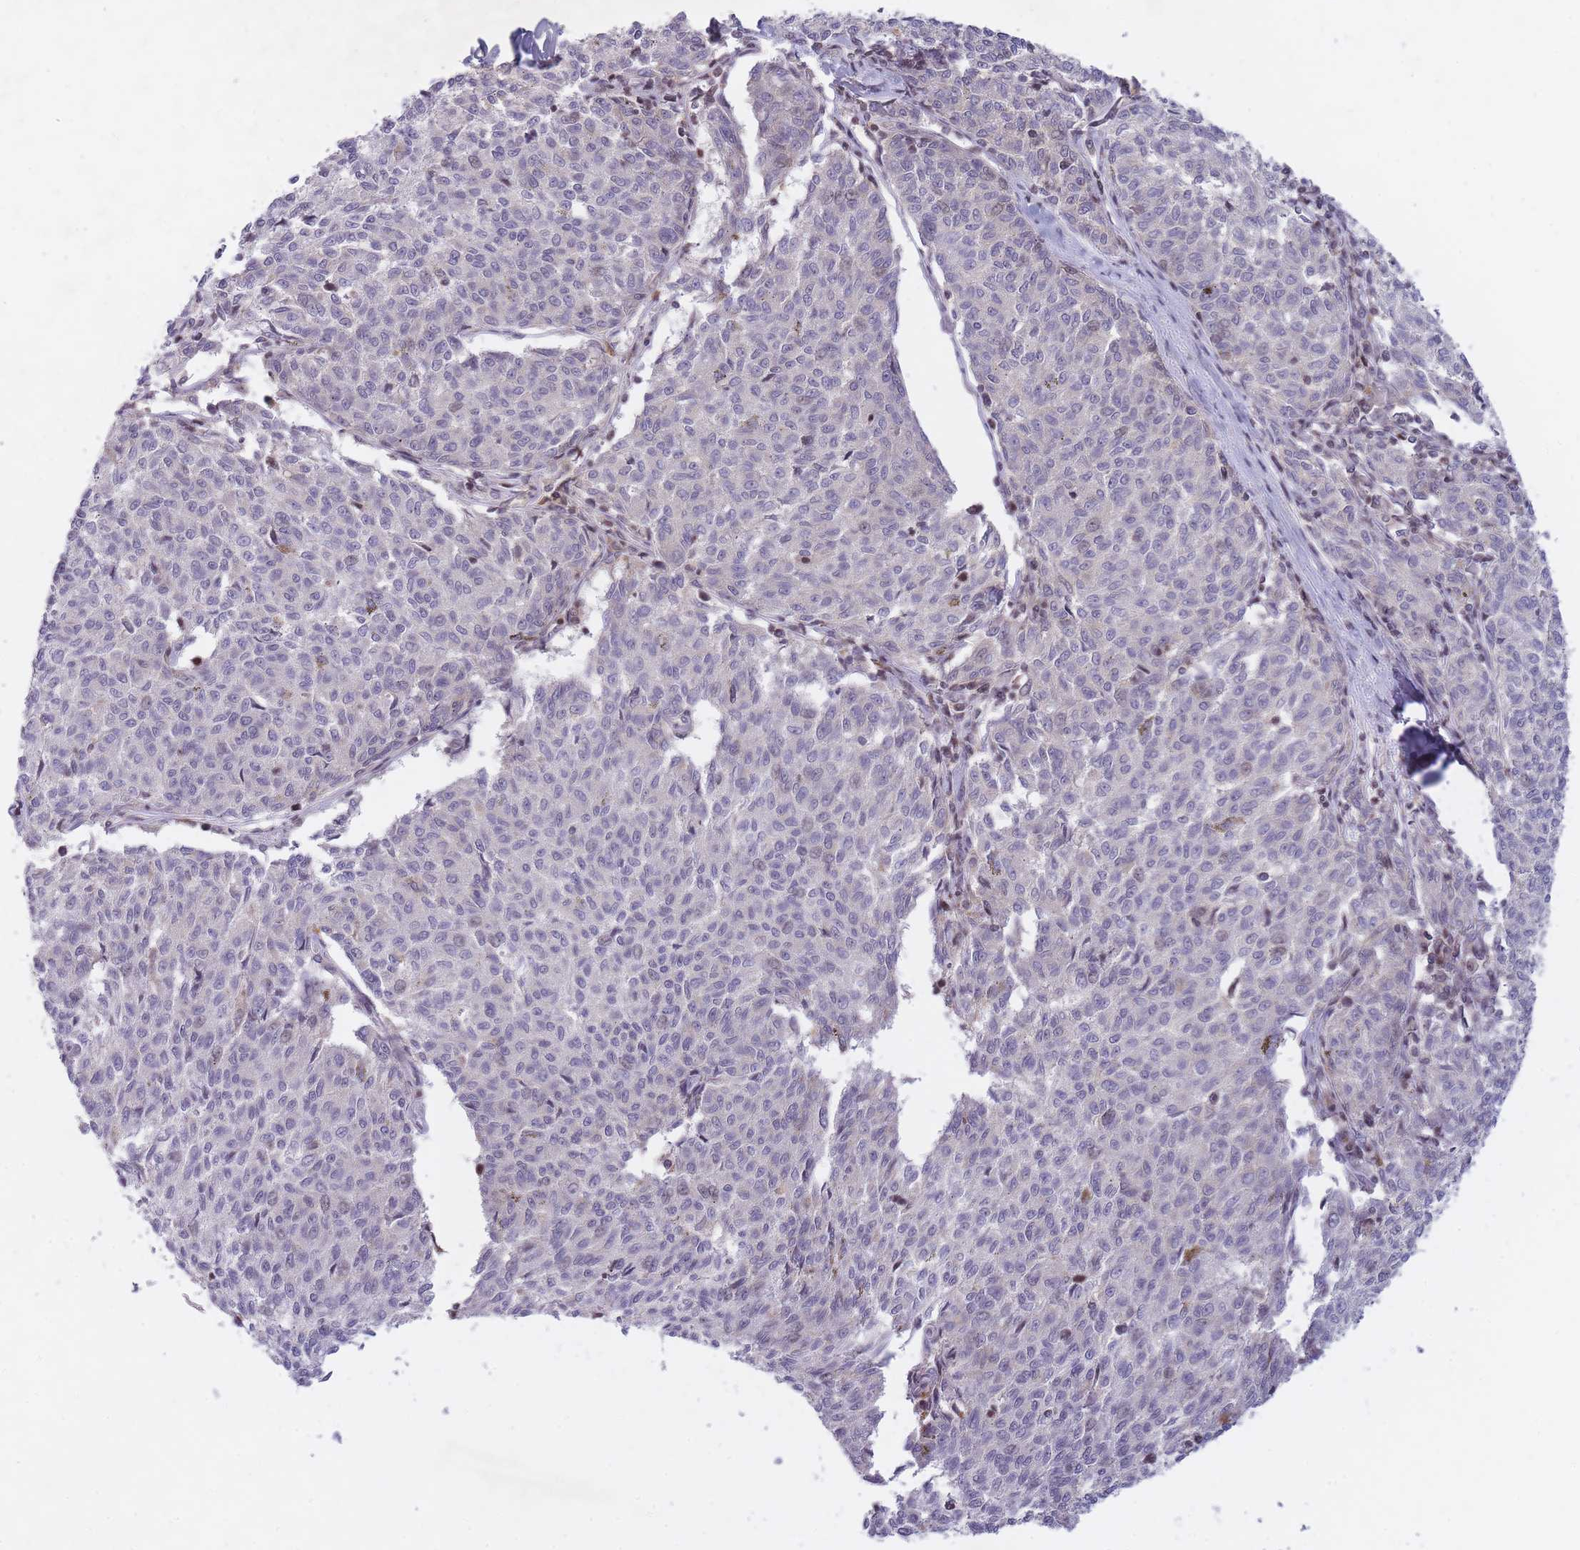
{"staining": {"intensity": "negative", "quantity": "none", "location": "none"}, "tissue": "melanoma", "cell_type": "Tumor cells", "image_type": "cancer", "snomed": [{"axis": "morphology", "description": "Malignant melanoma, NOS"}, {"axis": "topography", "description": "Skin"}], "caption": "Tumor cells are negative for protein expression in human melanoma. The staining is performed using DAB brown chromogen with nuclei counter-stained in using hematoxylin.", "gene": "SLC35F5", "patient": {"sex": "female", "age": 72}}